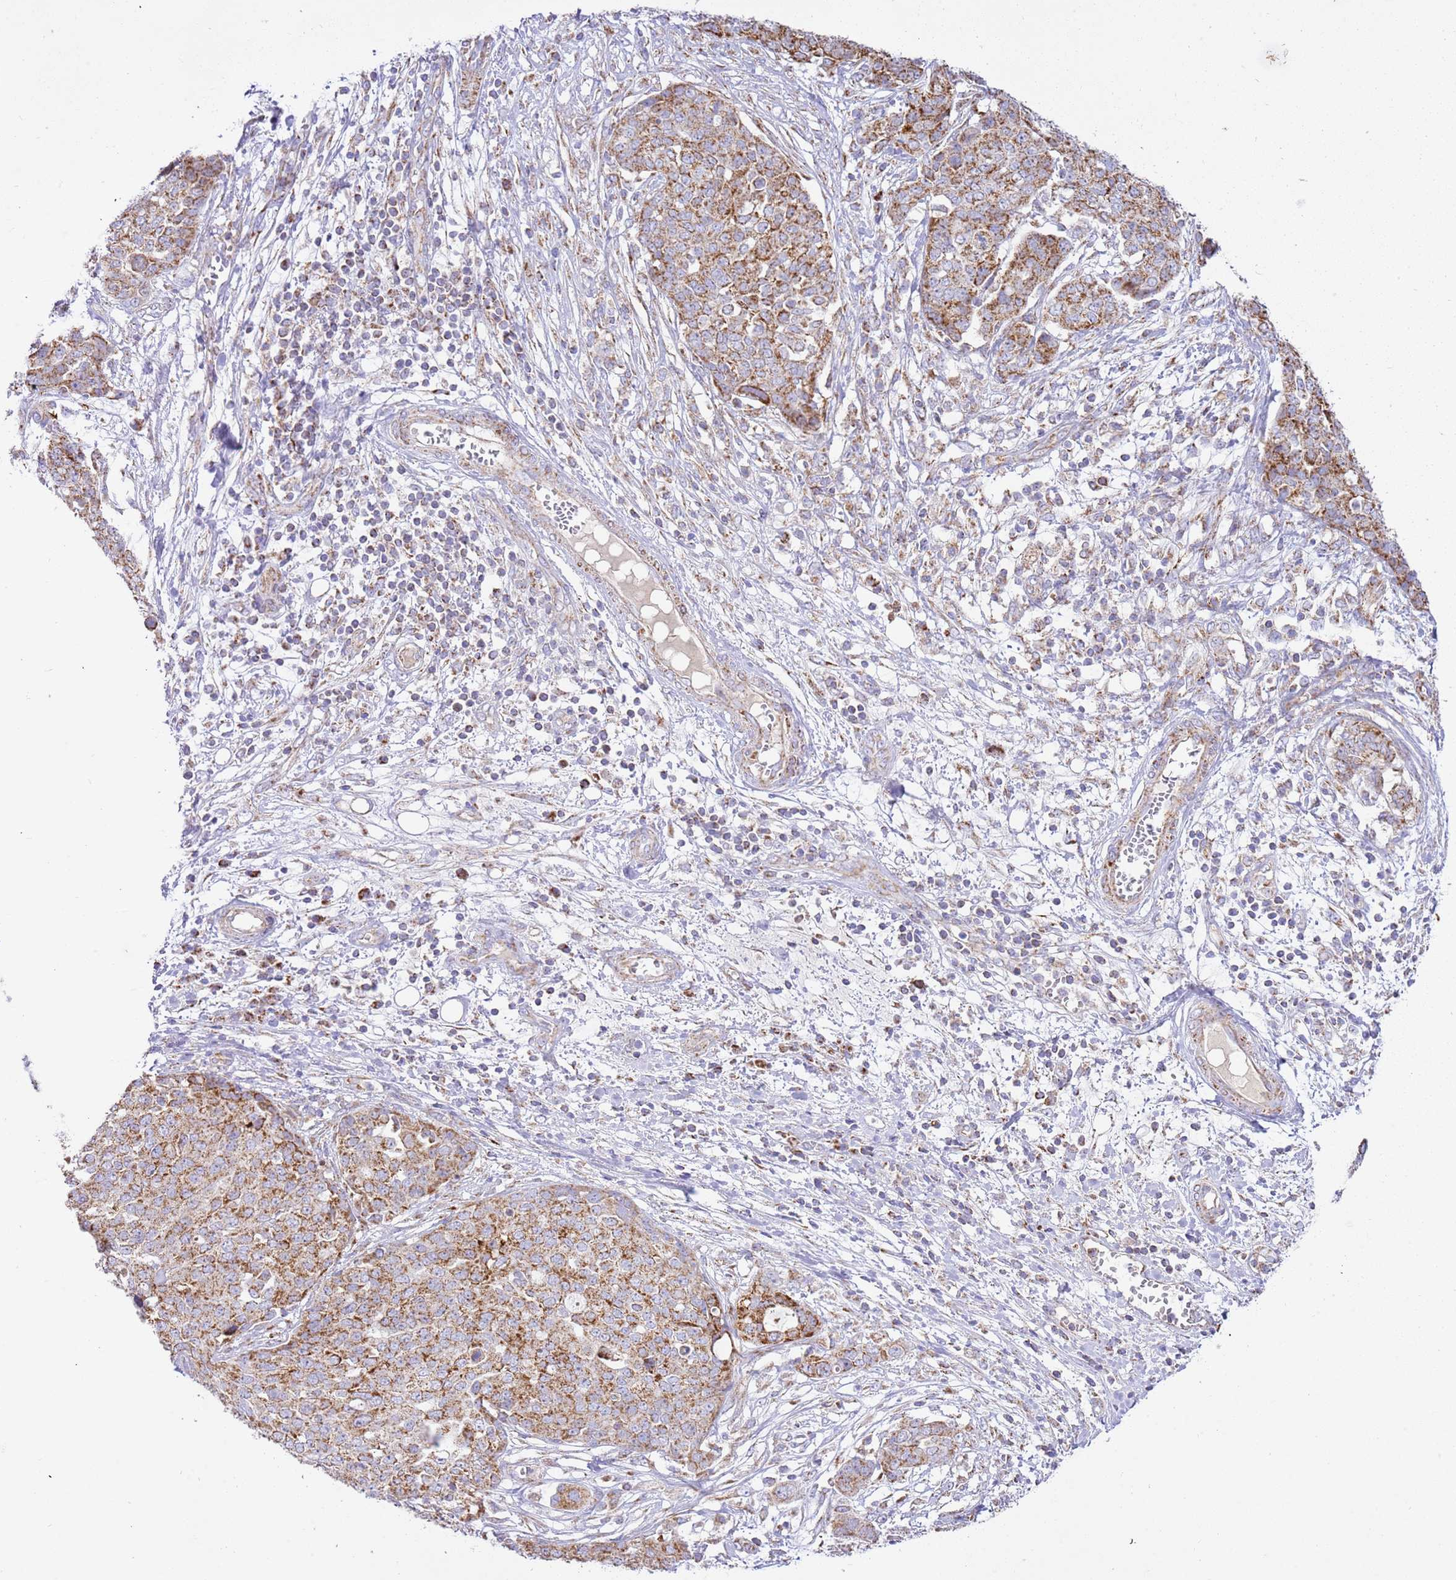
{"staining": {"intensity": "moderate", "quantity": ">75%", "location": "cytoplasmic/membranous"}, "tissue": "ovarian cancer", "cell_type": "Tumor cells", "image_type": "cancer", "snomed": [{"axis": "morphology", "description": "Cystadenocarcinoma, serous, NOS"}, {"axis": "topography", "description": "Soft tissue"}, {"axis": "topography", "description": "Ovary"}], "caption": "Serous cystadenocarcinoma (ovarian) stained with a brown dye demonstrates moderate cytoplasmic/membranous positive expression in approximately >75% of tumor cells.", "gene": "ZBTB39", "patient": {"sex": "female", "age": 57}}